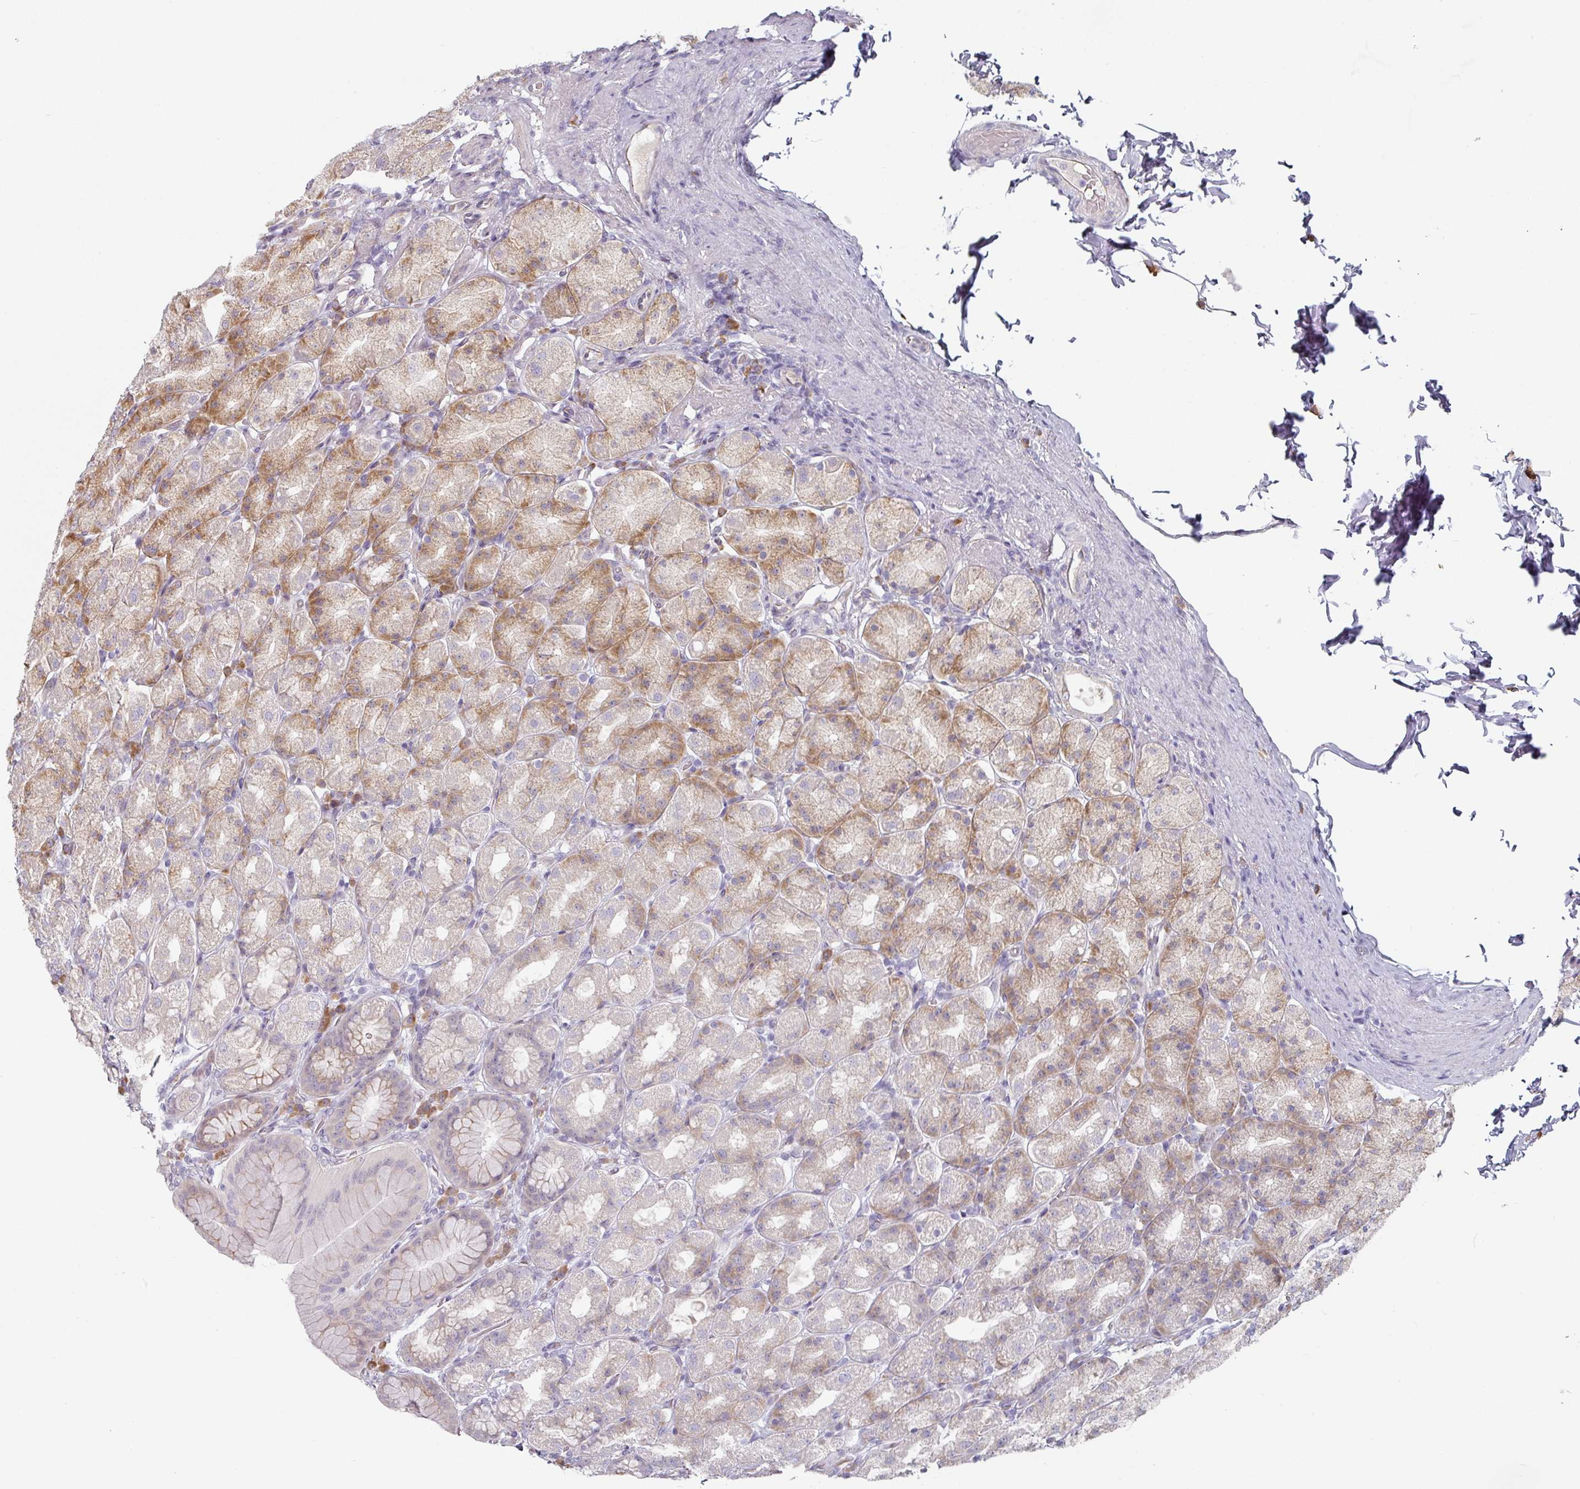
{"staining": {"intensity": "moderate", "quantity": "25%-75%", "location": "cytoplasmic/membranous"}, "tissue": "stomach", "cell_type": "Glandular cells", "image_type": "normal", "snomed": [{"axis": "morphology", "description": "Normal tissue, NOS"}, {"axis": "topography", "description": "Stomach, upper"}, {"axis": "topography", "description": "Stomach"}], "caption": "About 25%-75% of glandular cells in normal human stomach exhibit moderate cytoplasmic/membranous protein positivity as visualized by brown immunohistochemical staining.", "gene": "CEP78", "patient": {"sex": "male", "age": 68}}